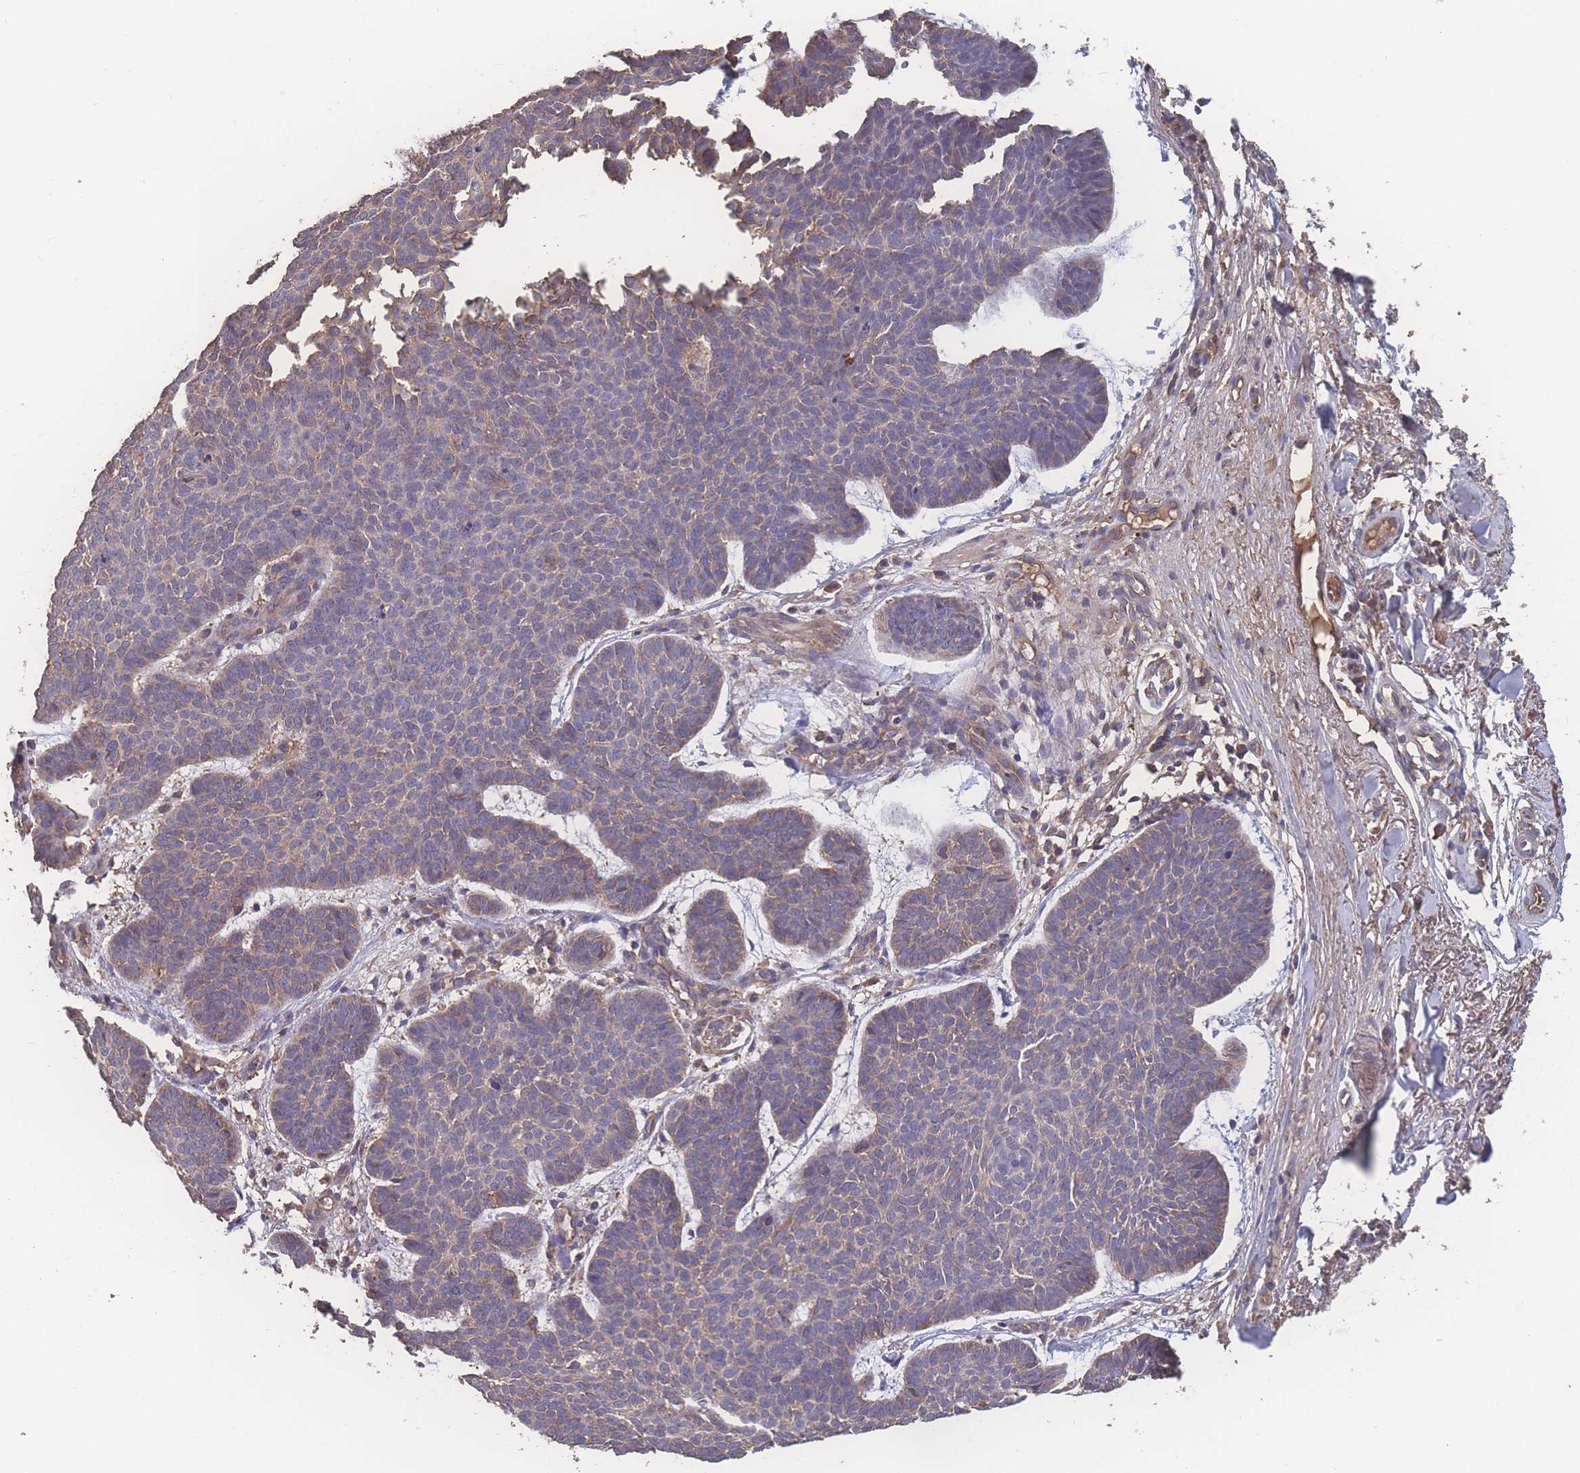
{"staining": {"intensity": "weak", "quantity": "25%-75%", "location": "cytoplasmic/membranous"}, "tissue": "skin cancer", "cell_type": "Tumor cells", "image_type": "cancer", "snomed": [{"axis": "morphology", "description": "Basal cell carcinoma"}, {"axis": "topography", "description": "Skin"}], "caption": "A low amount of weak cytoplasmic/membranous staining is appreciated in about 25%-75% of tumor cells in skin cancer (basal cell carcinoma) tissue.", "gene": "ATXN10", "patient": {"sex": "female", "age": 74}}